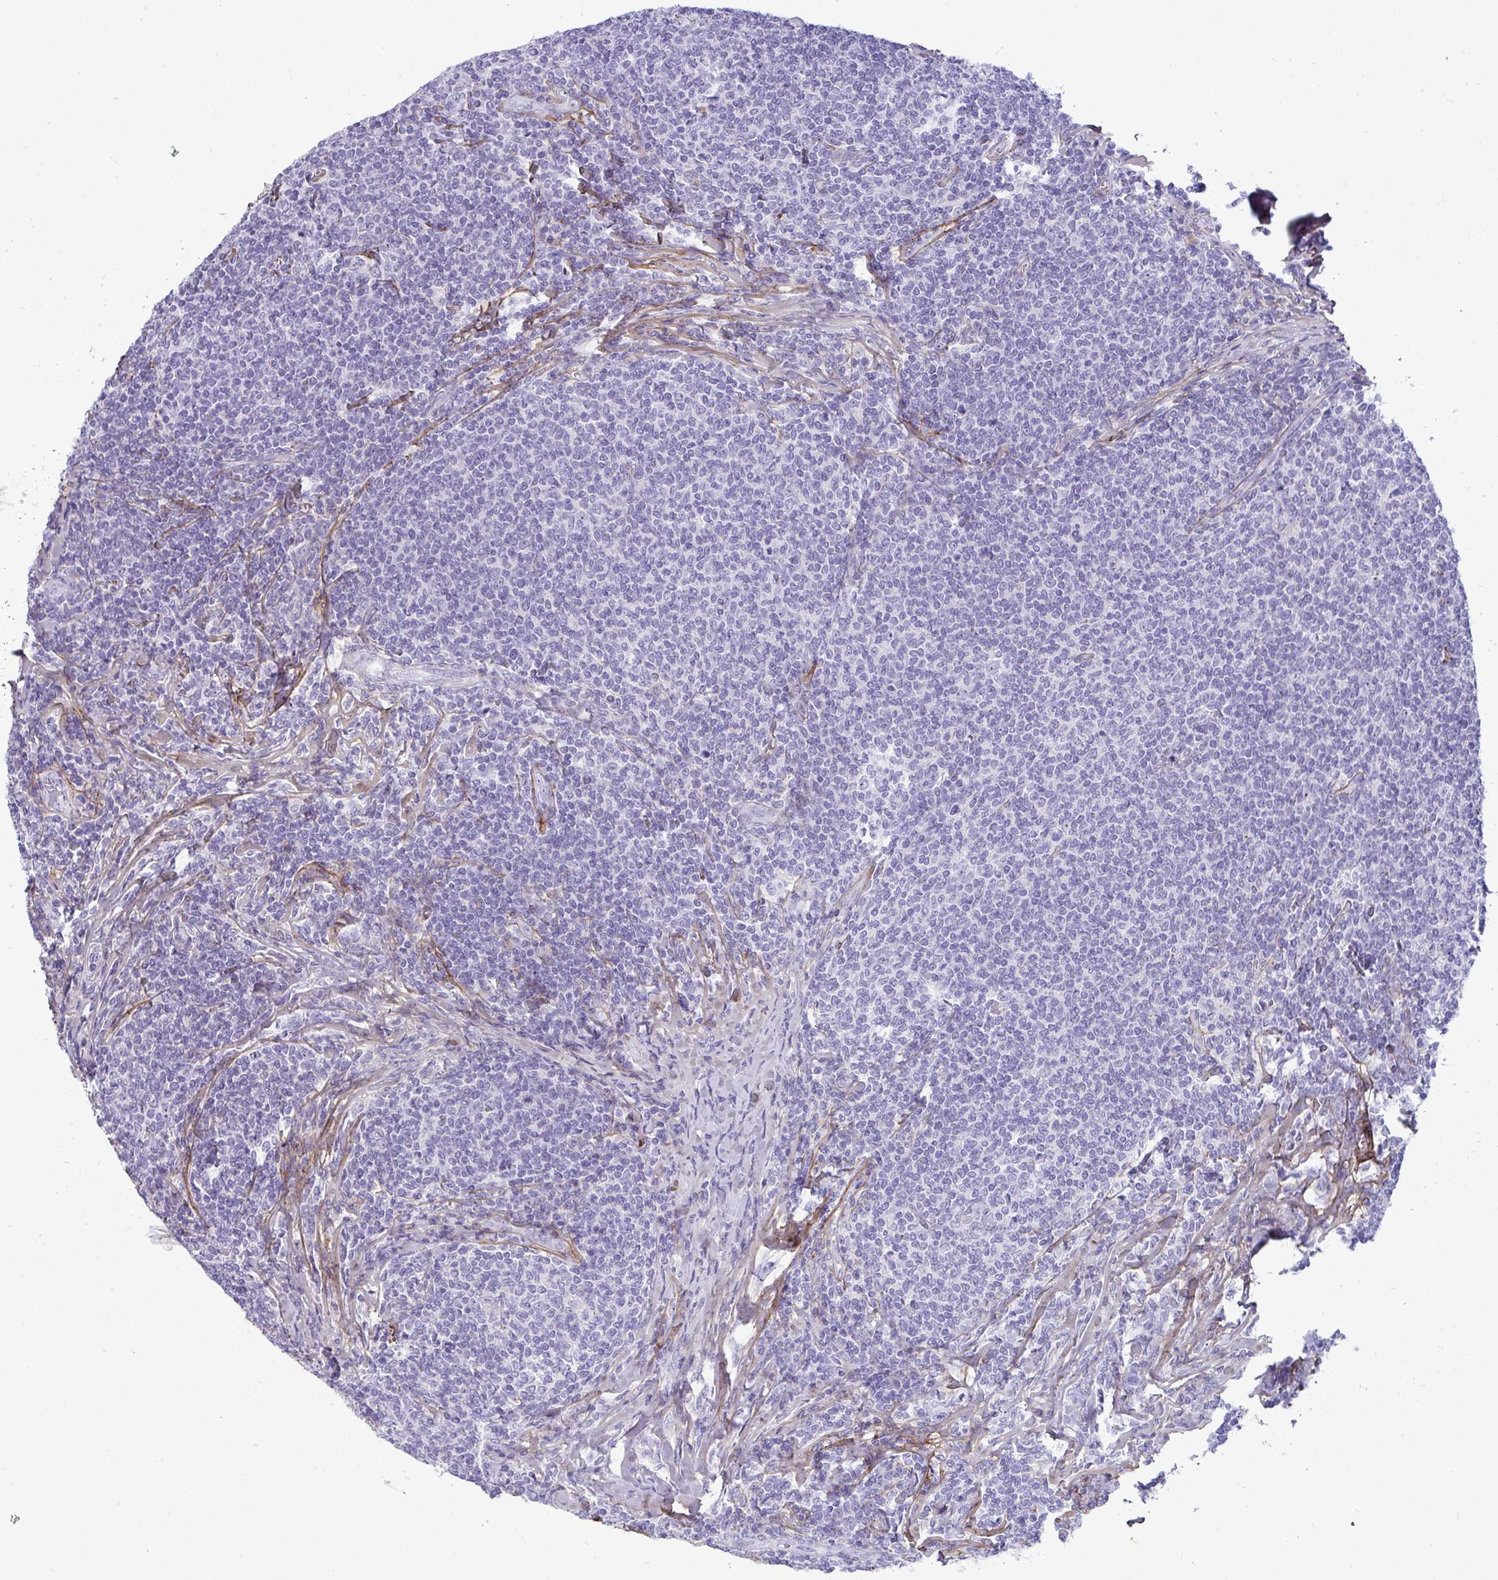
{"staining": {"intensity": "negative", "quantity": "none", "location": "none"}, "tissue": "lymphoma", "cell_type": "Tumor cells", "image_type": "cancer", "snomed": [{"axis": "morphology", "description": "Malignant lymphoma, non-Hodgkin's type, Low grade"}, {"axis": "topography", "description": "Lymph node"}], "caption": "This is a micrograph of IHC staining of lymphoma, which shows no staining in tumor cells.", "gene": "LHFPL6", "patient": {"sex": "male", "age": 52}}